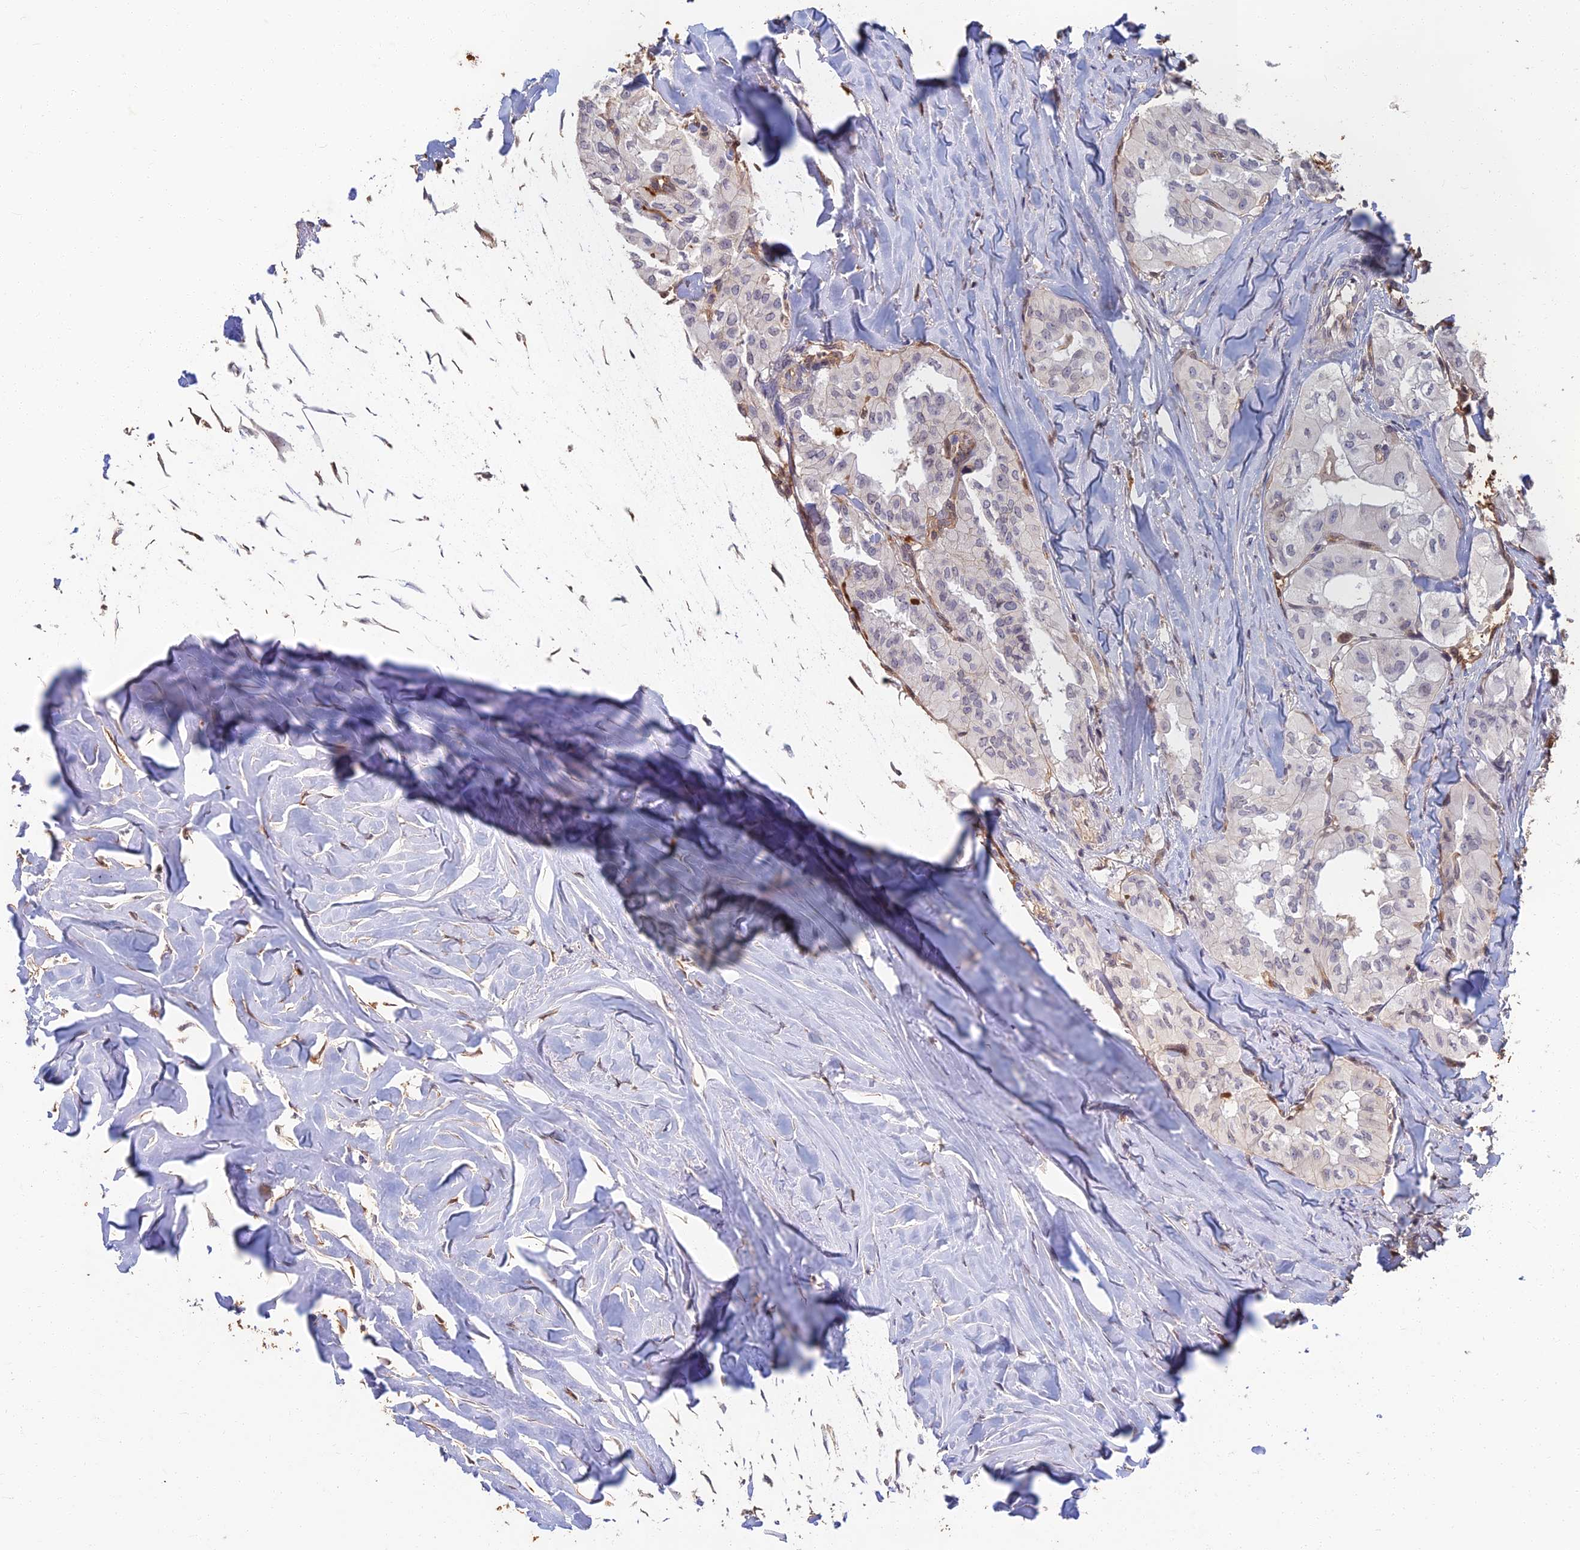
{"staining": {"intensity": "negative", "quantity": "none", "location": "none"}, "tissue": "thyroid cancer", "cell_type": "Tumor cells", "image_type": "cancer", "snomed": [{"axis": "morphology", "description": "Papillary adenocarcinoma, NOS"}, {"axis": "topography", "description": "Thyroid gland"}], "caption": "A histopathology image of thyroid cancer (papillary adenocarcinoma) stained for a protein displays no brown staining in tumor cells.", "gene": "LRRN3", "patient": {"sex": "female", "age": 59}}